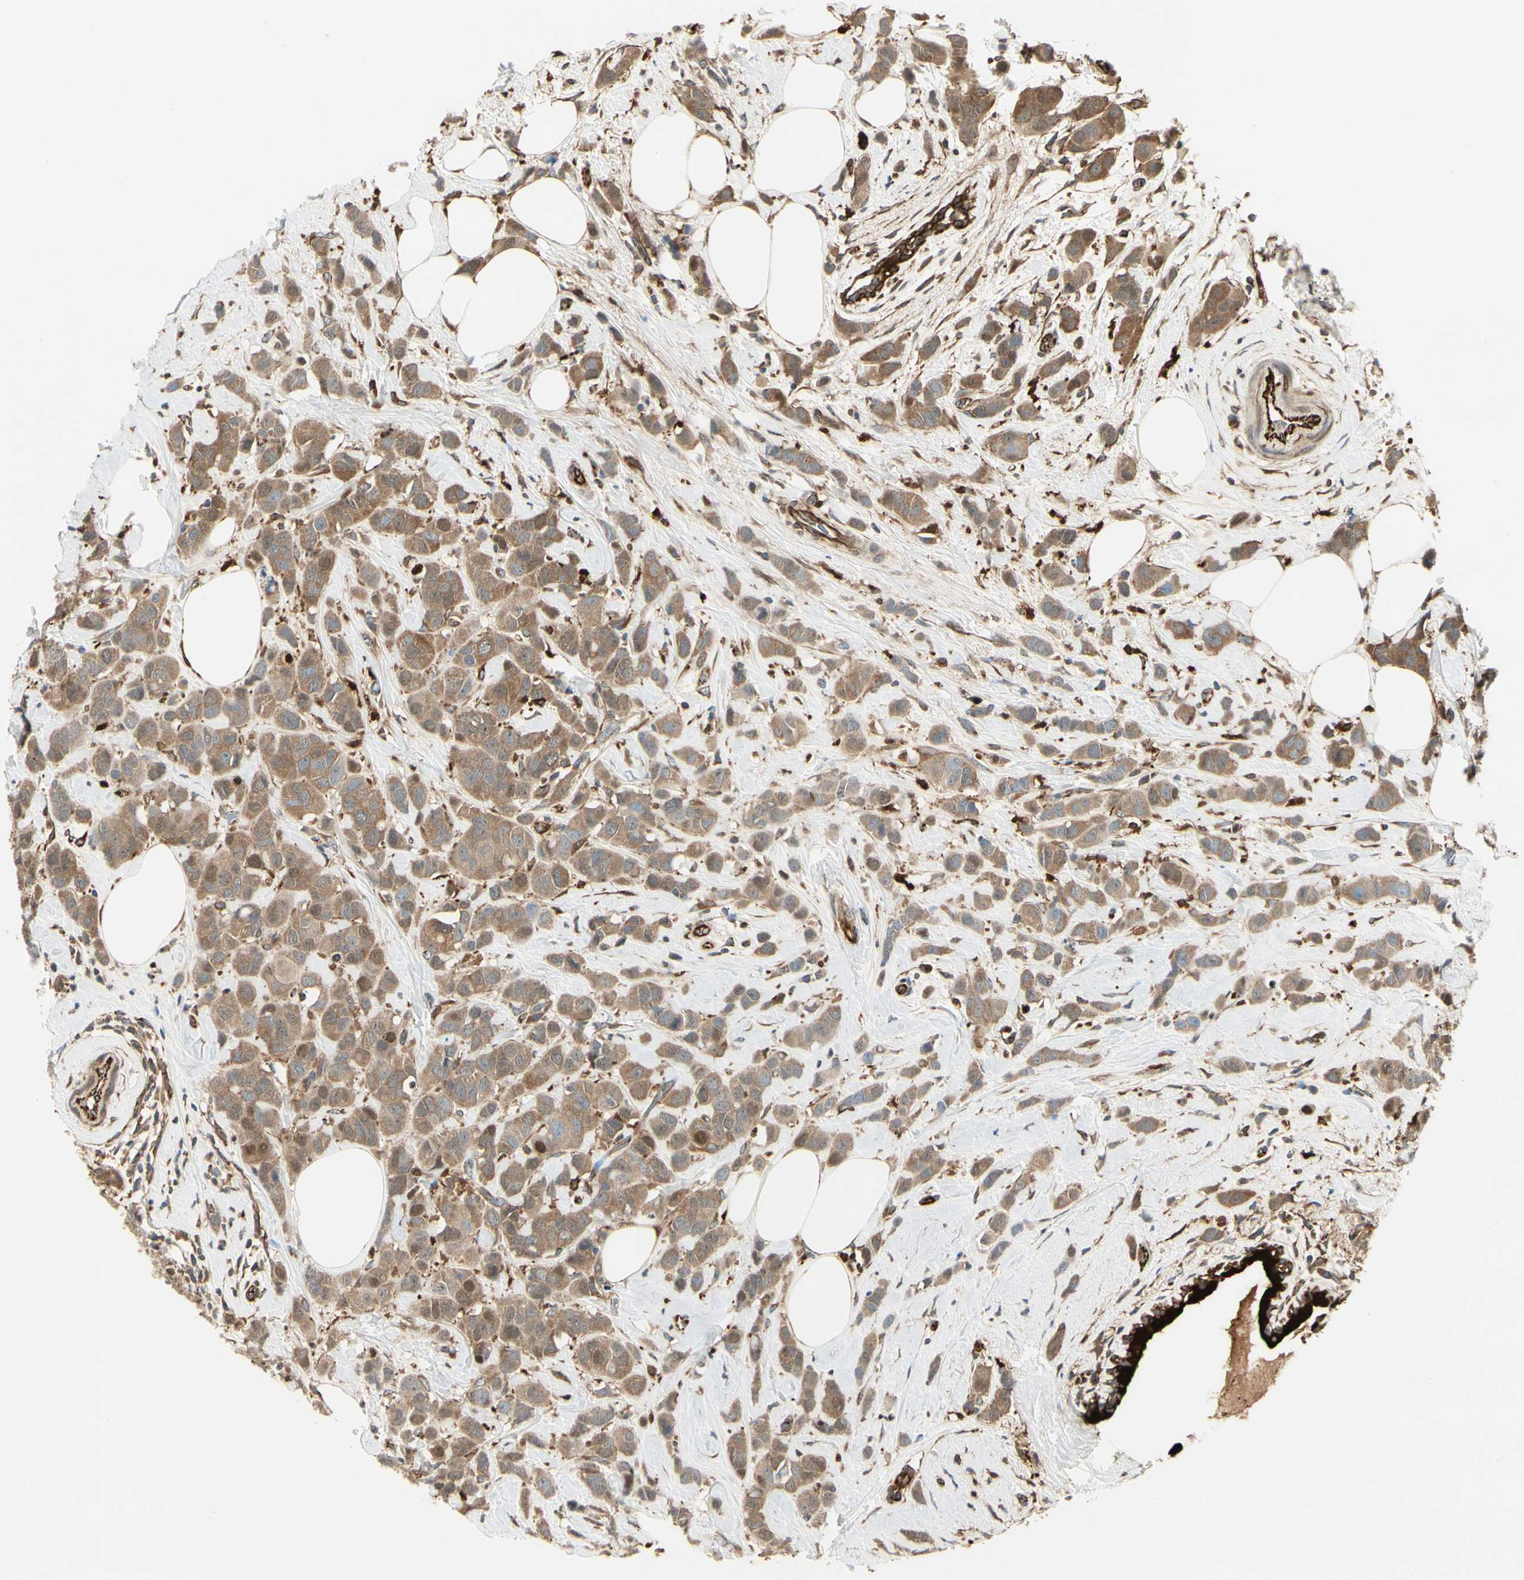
{"staining": {"intensity": "moderate", "quantity": ">75%", "location": "cytoplasmic/membranous"}, "tissue": "breast cancer", "cell_type": "Tumor cells", "image_type": "cancer", "snomed": [{"axis": "morphology", "description": "Normal tissue, NOS"}, {"axis": "morphology", "description": "Duct carcinoma"}, {"axis": "topography", "description": "Breast"}], "caption": "Moderate cytoplasmic/membranous positivity is appreciated in about >75% of tumor cells in breast invasive ductal carcinoma. The staining was performed using DAB, with brown indicating positive protein expression. Nuclei are stained blue with hematoxylin.", "gene": "FTH1", "patient": {"sex": "female", "age": 50}}